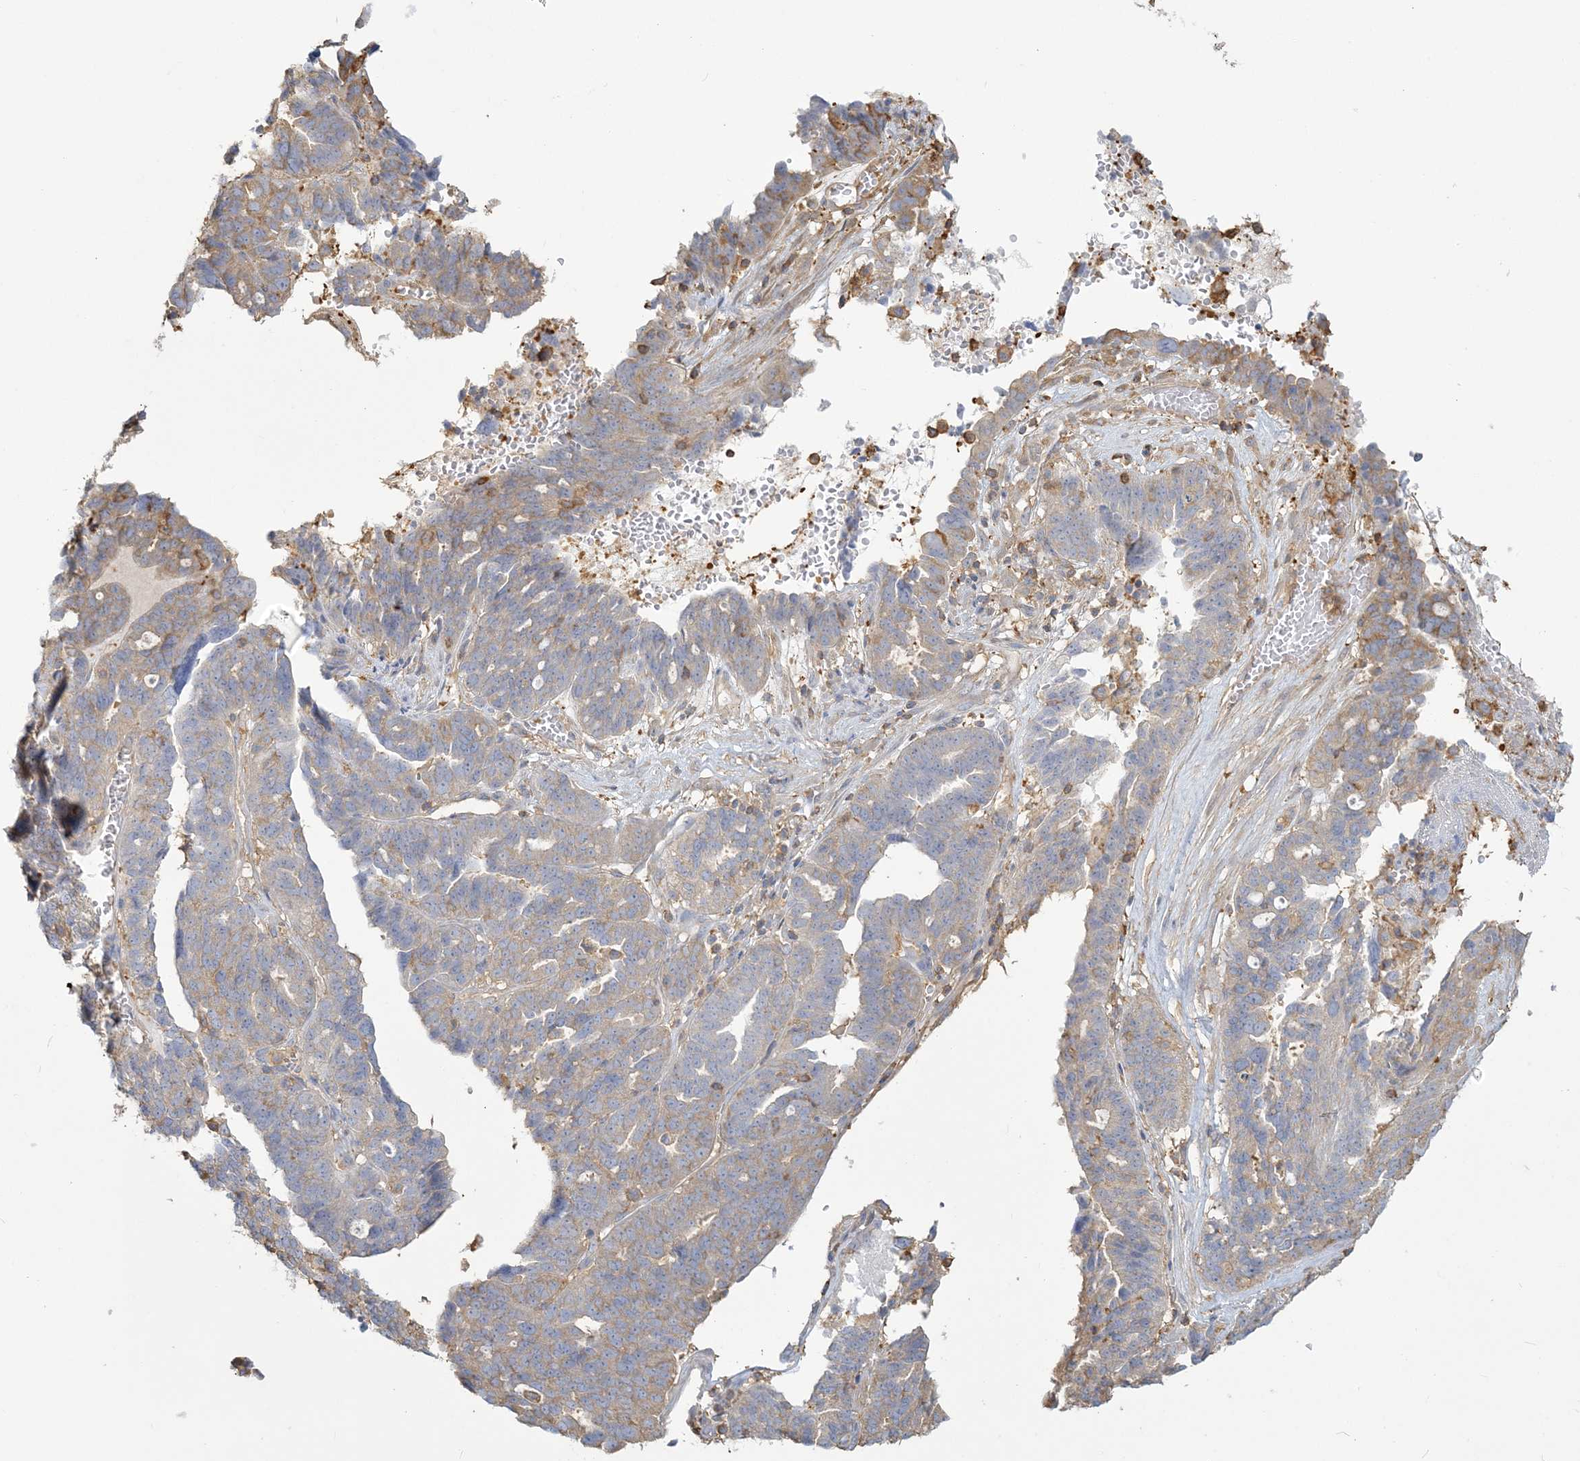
{"staining": {"intensity": "moderate", "quantity": "25%-75%", "location": "cytoplasmic/membranous"}, "tissue": "ovarian cancer", "cell_type": "Tumor cells", "image_type": "cancer", "snomed": [{"axis": "morphology", "description": "Cystadenocarcinoma, serous, NOS"}, {"axis": "topography", "description": "Ovary"}], "caption": "DAB (3,3'-diaminobenzidine) immunohistochemical staining of ovarian serous cystadenocarcinoma exhibits moderate cytoplasmic/membranous protein positivity in approximately 25%-75% of tumor cells.", "gene": "ANKS1A", "patient": {"sex": "female", "age": 59}}